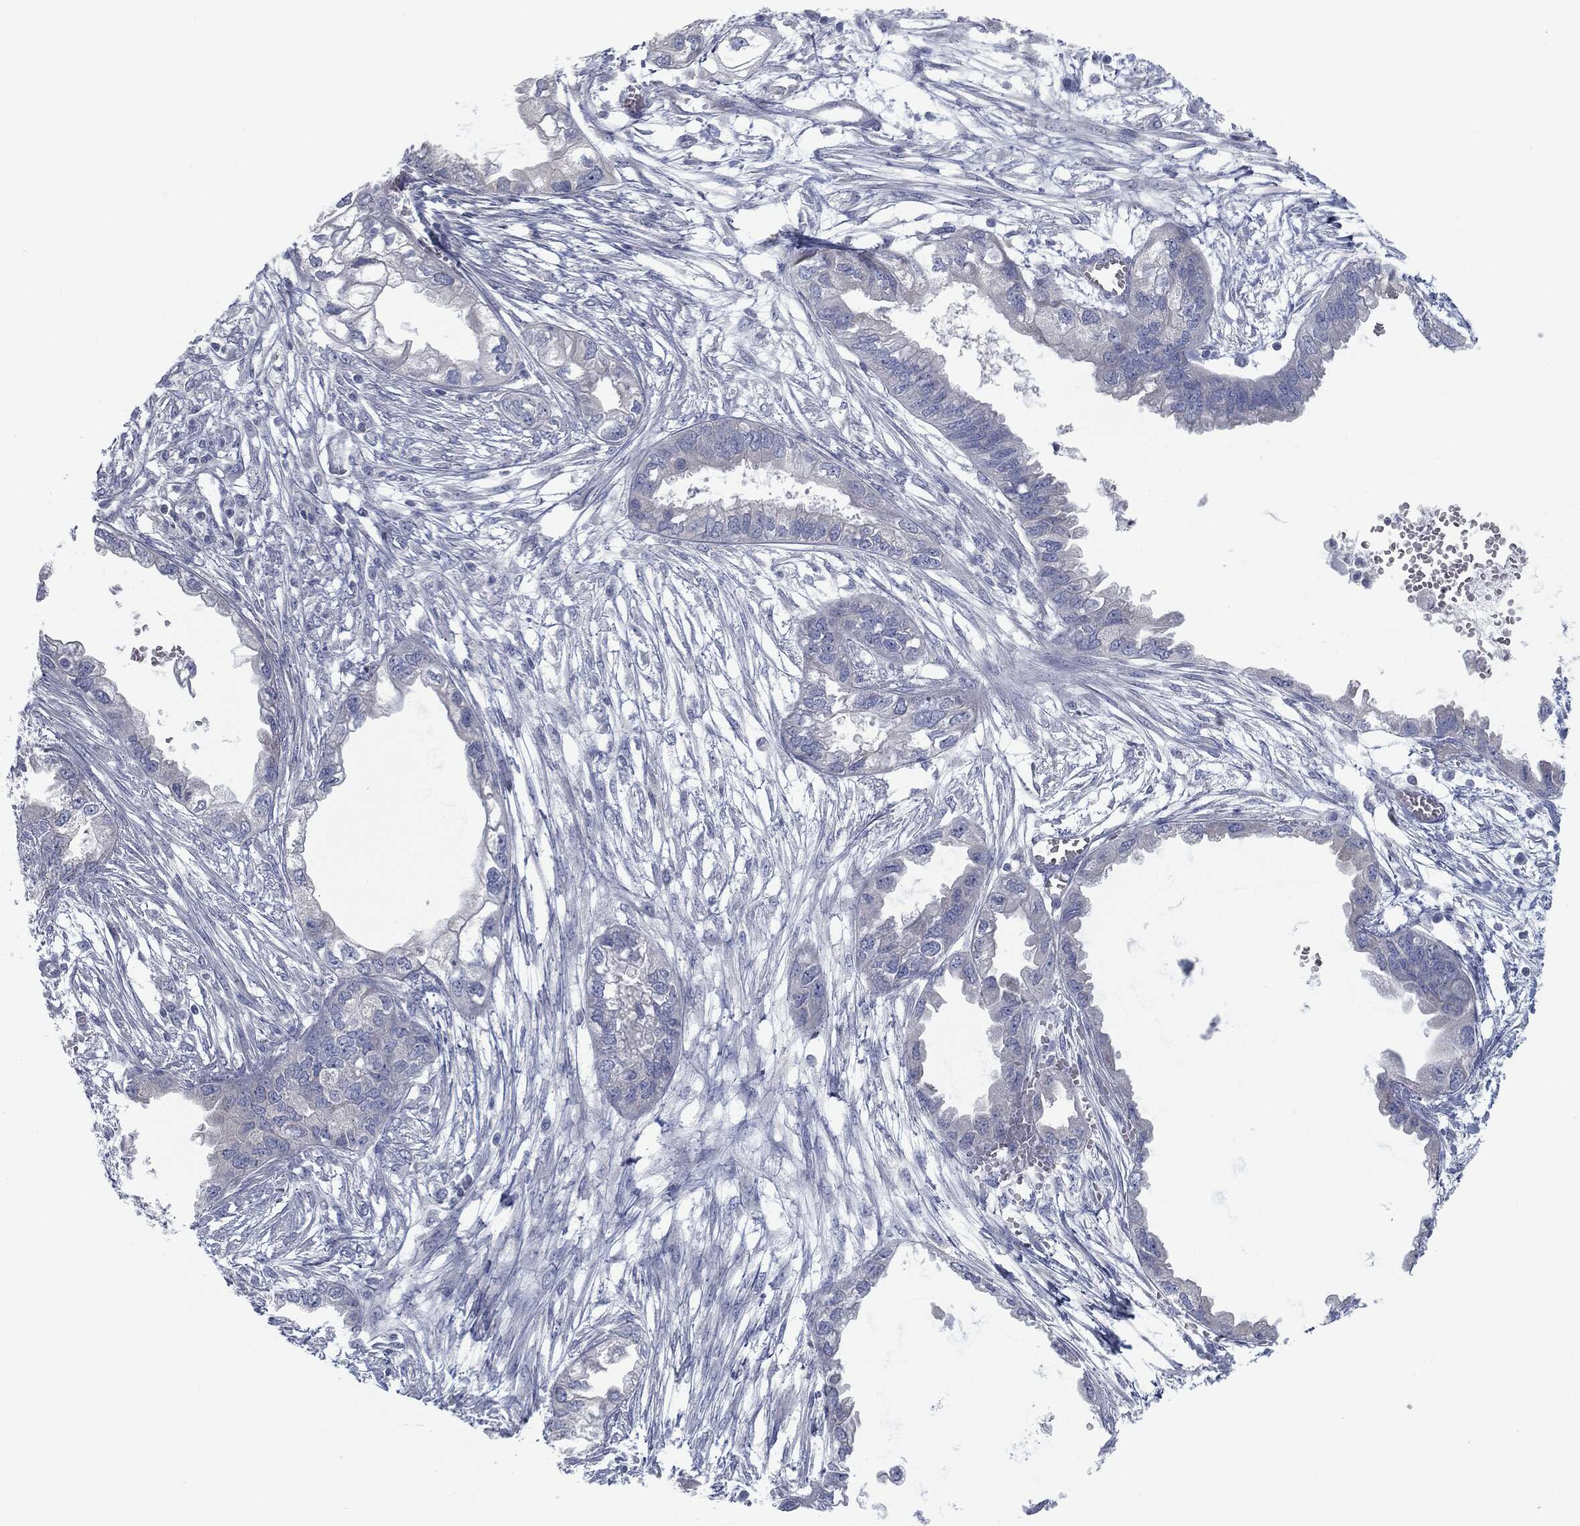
{"staining": {"intensity": "negative", "quantity": "none", "location": "none"}, "tissue": "endometrial cancer", "cell_type": "Tumor cells", "image_type": "cancer", "snomed": [{"axis": "morphology", "description": "Adenocarcinoma, NOS"}, {"axis": "morphology", "description": "Adenocarcinoma, metastatic, NOS"}, {"axis": "topography", "description": "Adipose tissue"}, {"axis": "topography", "description": "Endometrium"}], "caption": "Image shows no significant protein expression in tumor cells of endometrial cancer. (DAB immunohistochemistry with hematoxylin counter stain).", "gene": "CAV3", "patient": {"sex": "female", "age": 67}}